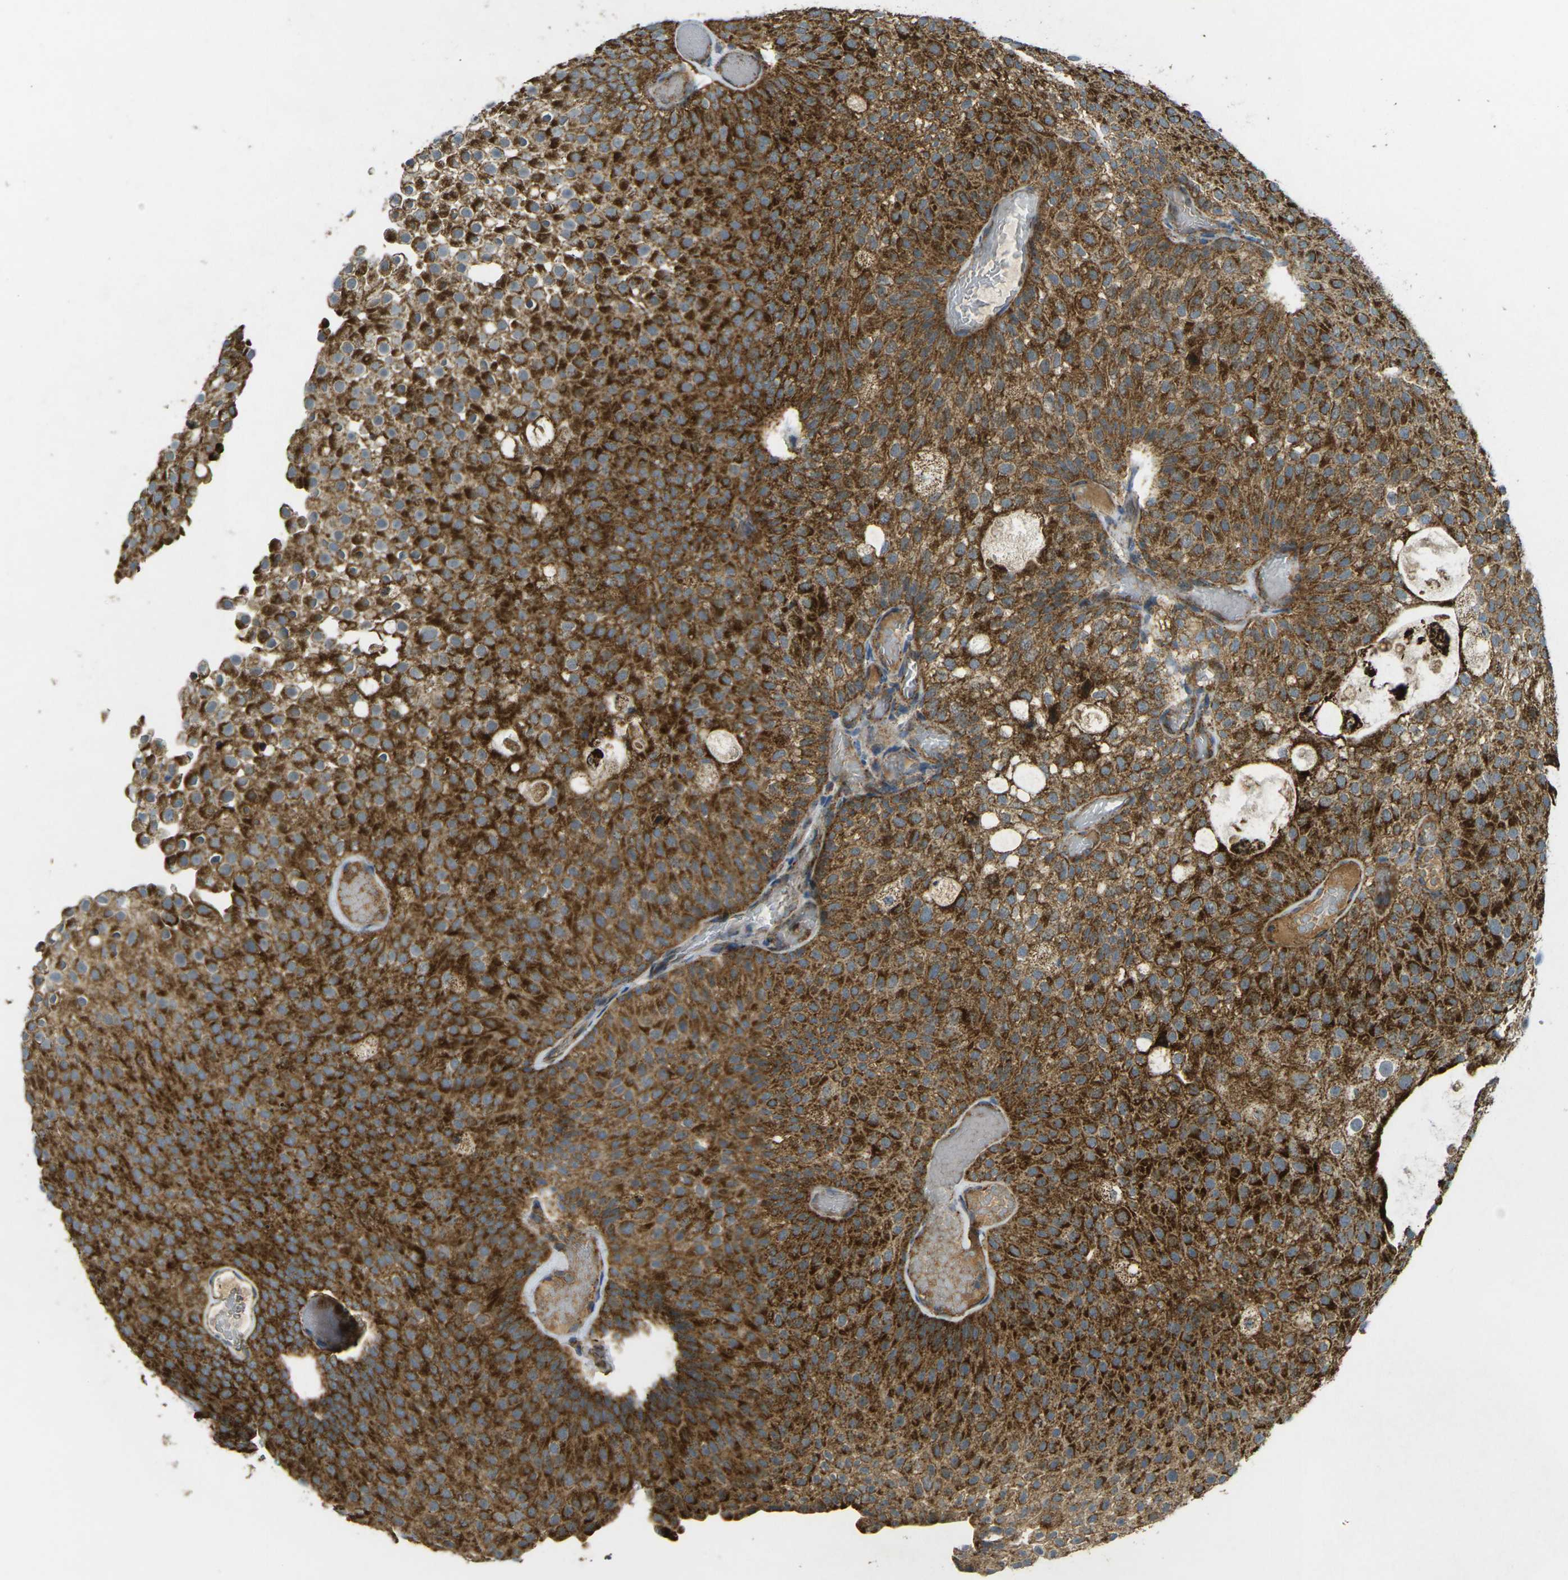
{"staining": {"intensity": "strong", "quantity": ">75%", "location": "cytoplasmic/membranous"}, "tissue": "urothelial cancer", "cell_type": "Tumor cells", "image_type": "cancer", "snomed": [{"axis": "morphology", "description": "Urothelial carcinoma, Low grade"}, {"axis": "topography", "description": "Urinary bladder"}], "caption": "This is an image of immunohistochemistry (IHC) staining of urothelial cancer, which shows strong expression in the cytoplasmic/membranous of tumor cells.", "gene": "IGF1R", "patient": {"sex": "male", "age": 78}}